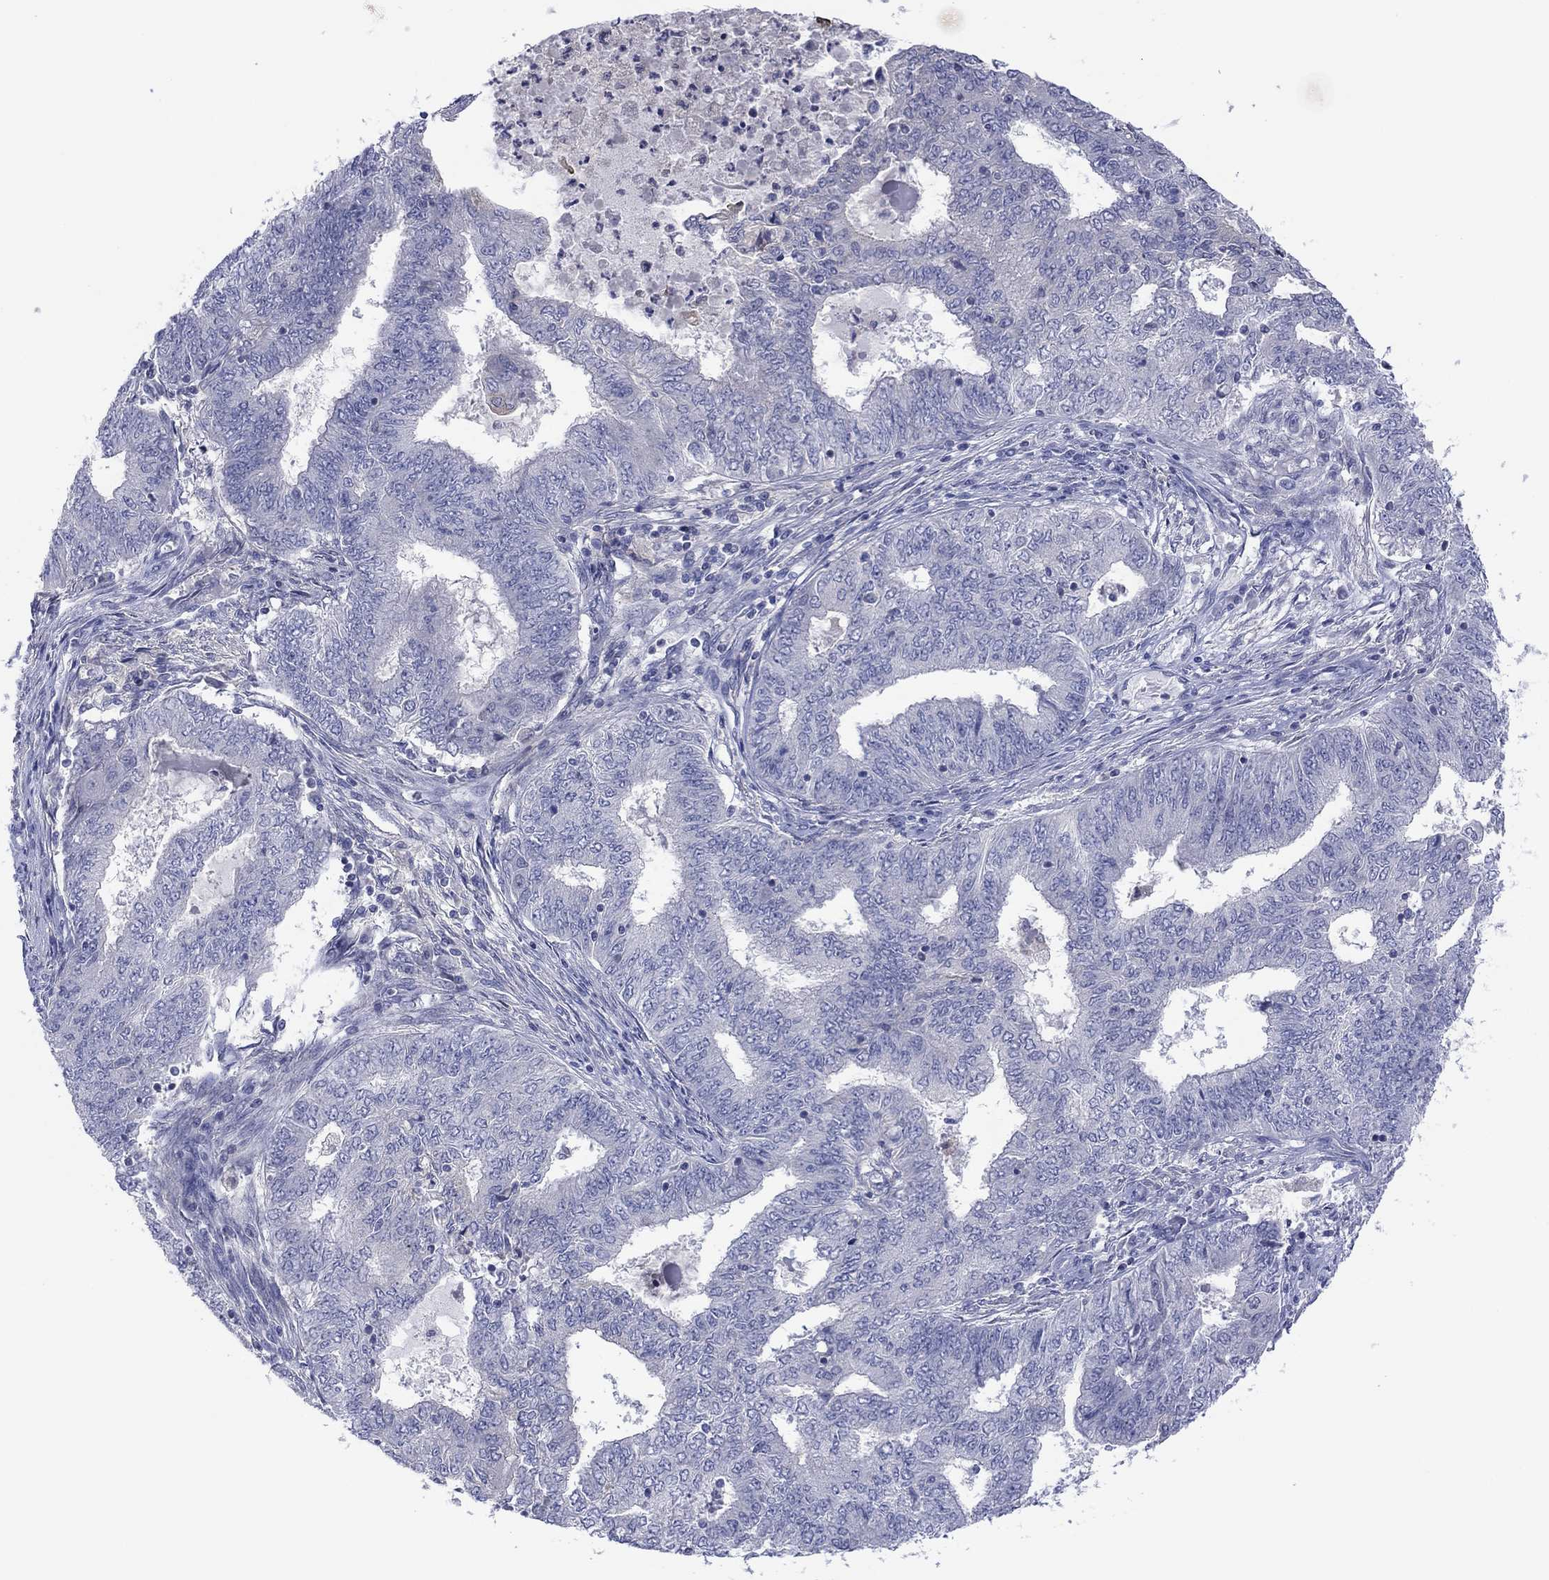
{"staining": {"intensity": "negative", "quantity": "none", "location": "none"}, "tissue": "endometrial cancer", "cell_type": "Tumor cells", "image_type": "cancer", "snomed": [{"axis": "morphology", "description": "Adenocarcinoma, NOS"}, {"axis": "topography", "description": "Endometrium"}], "caption": "Adenocarcinoma (endometrial) stained for a protein using immunohistochemistry (IHC) exhibits no staining tumor cells.", "gene": "CYP2B6", "patient": {"sex": "female", "age": 62}}